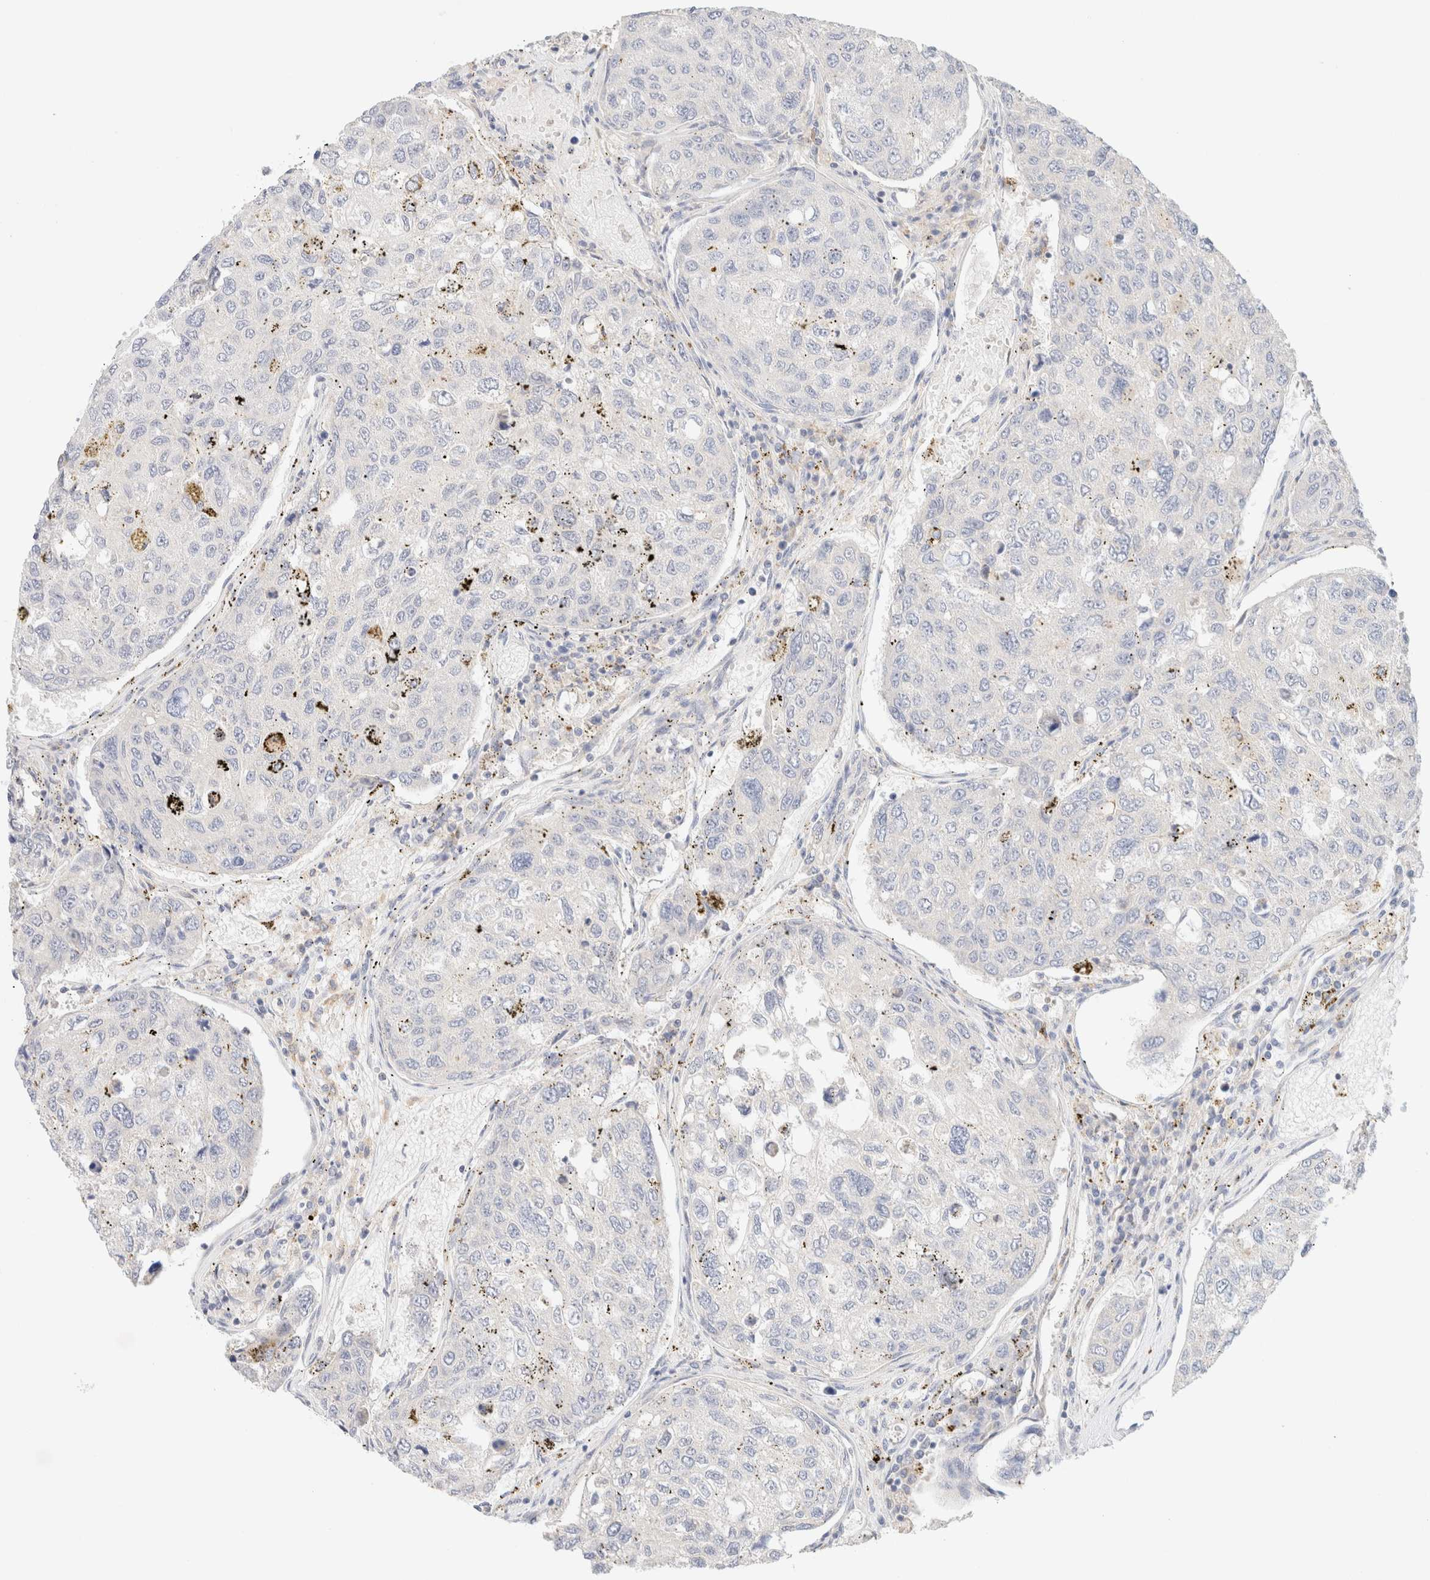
{"staining": {"intensity": "negative", "quantity": "none", "location": "none"}, "tissue": "urothelial cancer", "cell_type": "Tumor cells", "image_type": "cancer", "snomed": [{"axis": "morphology", "description": "Urothelial carcinoma, High grade"}, {"axis": "topography", "description": "Lymph node"}, {"axis": "topography", "description": "Urinary bladder"}], "caption": "Urothelial carcinoma (high-grade) was stained to show a protein in brown. There is no significant positivity in tumor cells. (DAB immunohistochemistry (IHC), high magnification).", "gene": "SARM1", "patient": {"sex": "male", "age": 51}}